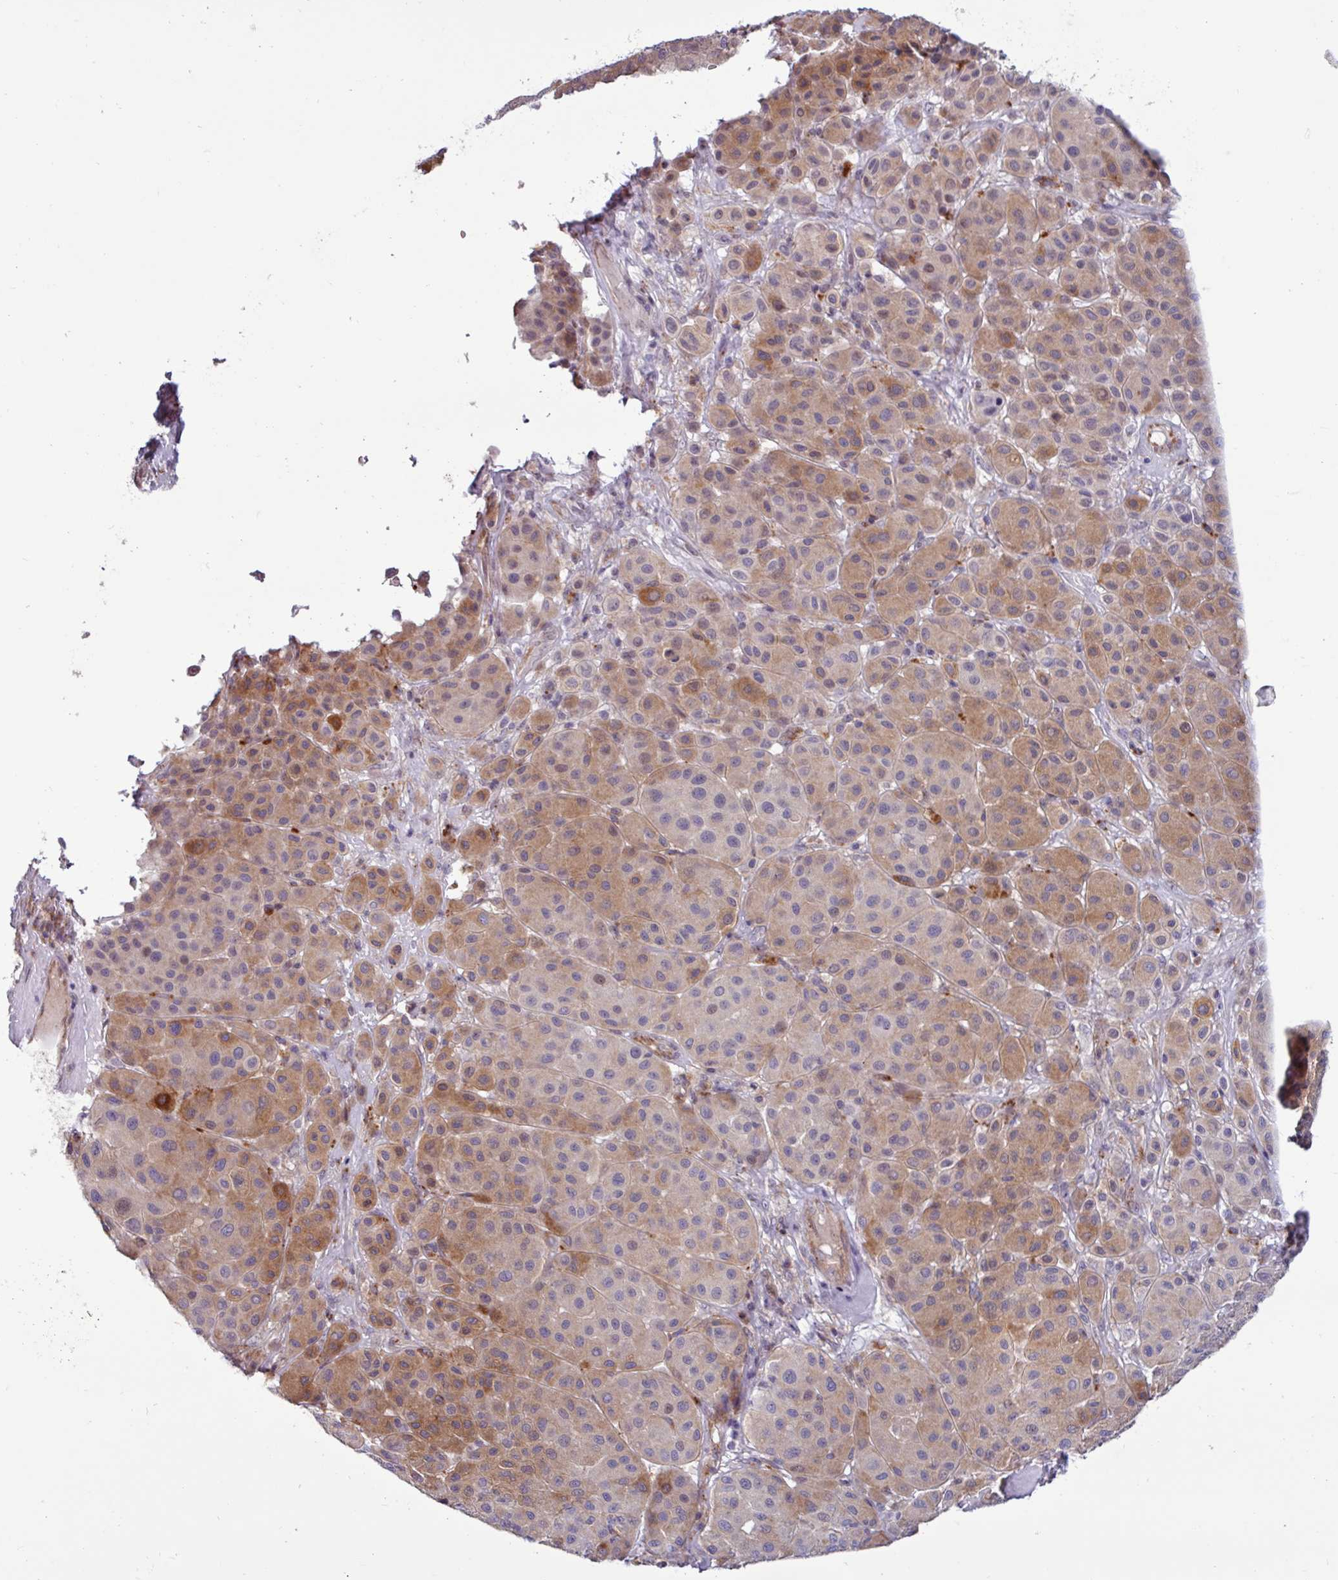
{"staining": {"intensity": "moderate", "quantity": "25%-75%", "location": "cytoplasmic/membranous"}, "tissue": "melanoma", "cell_type": "Tumor cells", "image_type": "cancer", "snomed": [{"axis": "morphology", "description": "Malignant melanoma, Metastatic site"}, {"axis": "topography", "description": "Smooth muscle"}], "caption": "DAB immunohistochemical staining of human melanoma displays moderate cytoplasmic/membranous protein staining in about 25%-75% of tumor cells.", "gene": "AMIGO2", "patient": {"sex": "male", "age": 41}}